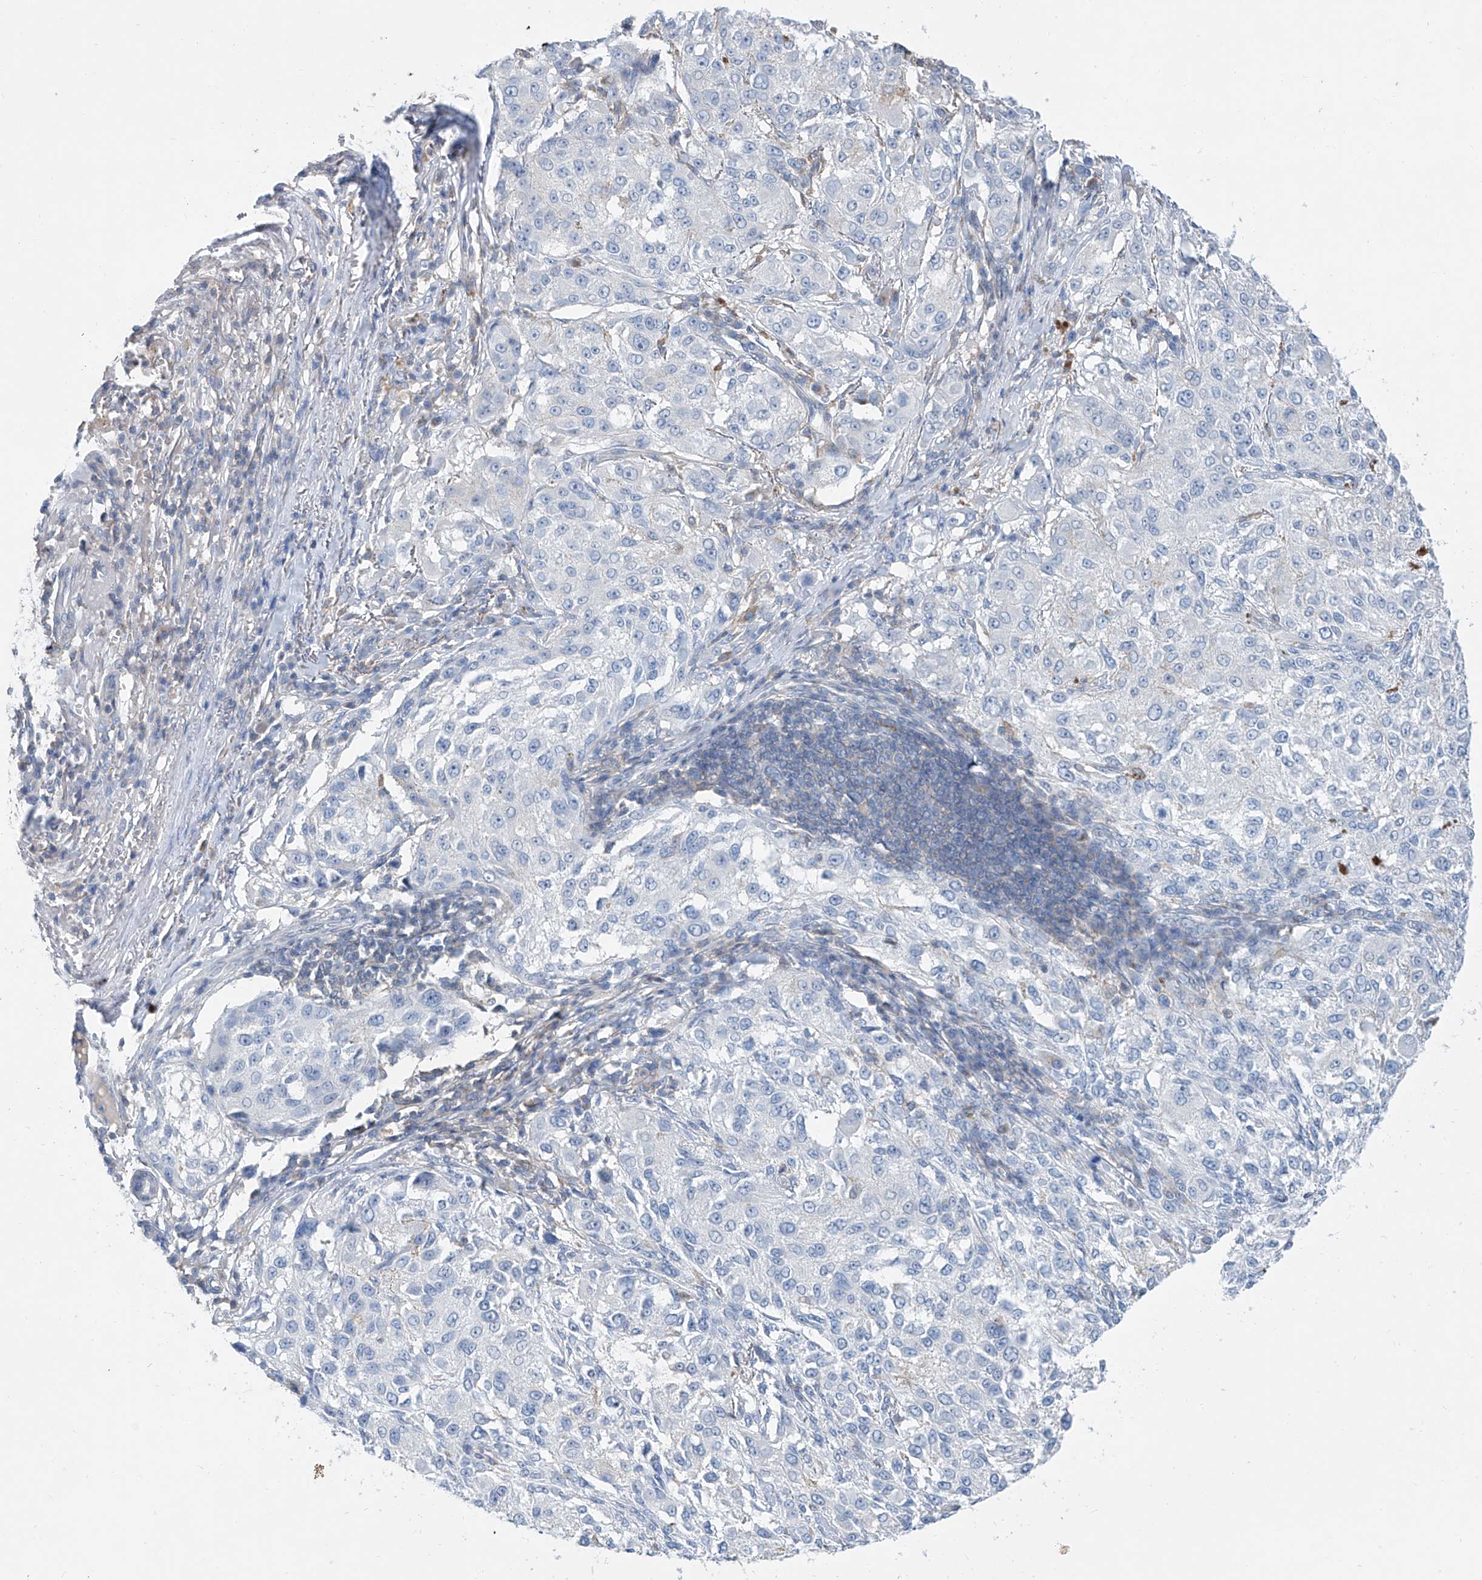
{"staining": {"intensity": "negative", "quantity": "none", "location": "none"}, "tissue": "melanoma", "cell_type": "Tumor cells", "image_type": "cancer", "snomed": [{"axis": "morphology", "description": "Necrosis, NOS"}, {"axis": "morphology", "description": "Malignant melanoma, NOS"}, {"axis": "topography", "description": "Skin"}], "caption": "Immunohistochemistry (IHC) photomicrograph of neoplastic tissue: human melanoma stained with DAB (3,3'-diaminobenzidine) displays no significant protein positivity in tumor cells.", "gene": "ANKRD34A", "patient": {"sex": "female", "age": 87}}